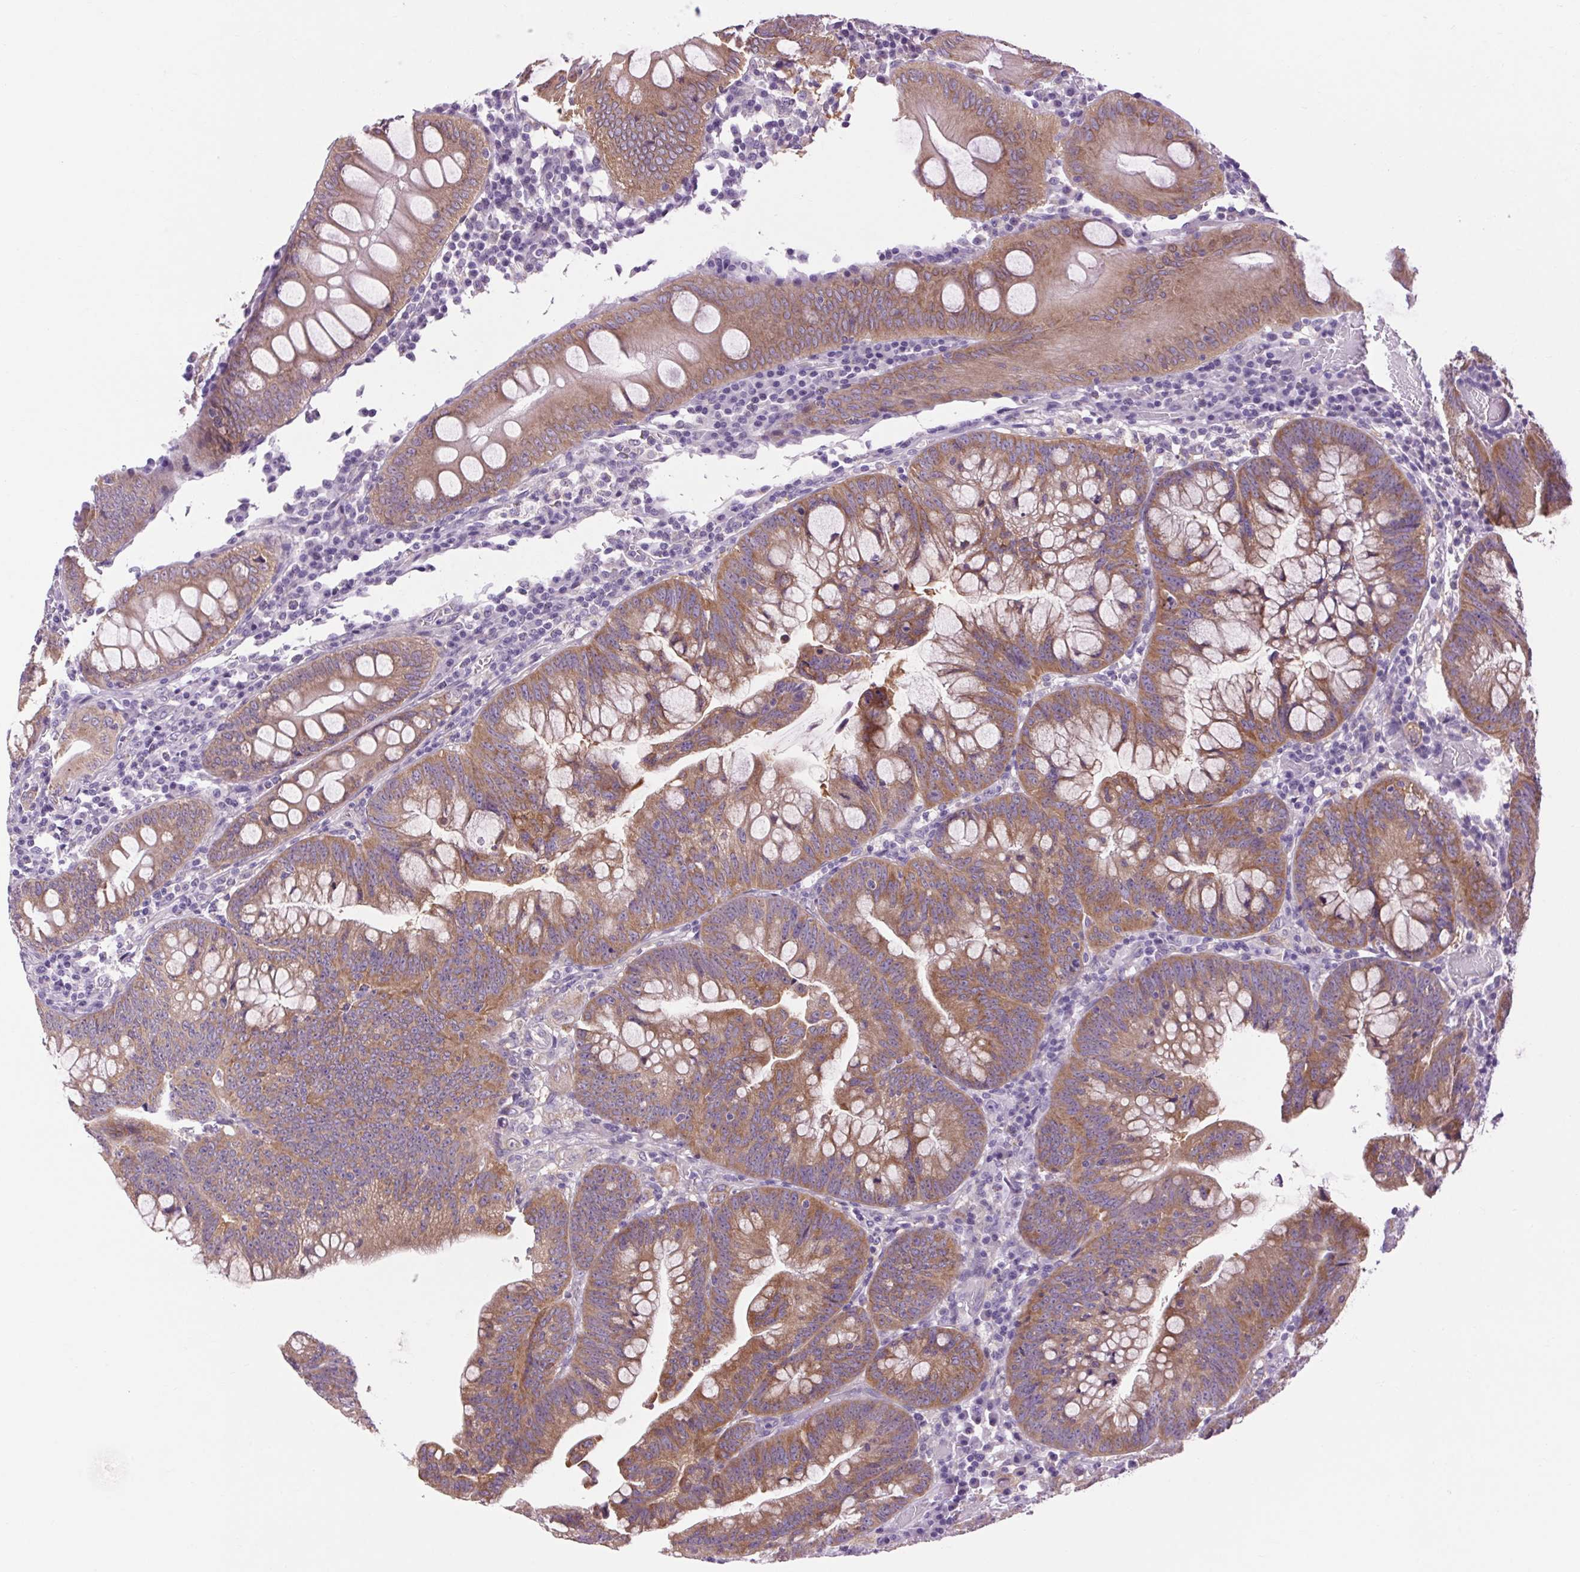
{"staining": {"intensity": "moderate", "quantity": ">75%", "location": "cytoplasmic/membranous"}, "tissue": "colorectal cancer", "cell_type": "Tumor cells", "image_type": "cancer", "snomed": [{"axis": "morphology", "description": "Adenocarcinoma, NOS"}, {"axis": "topography", "description": "Colon"}], "caption": "Tumor cells show medium levels of moderate cytoplasmic/membranous positivity in approximately >75% of cells in human colorectal cancer (adenocarcinoma).", "gene": "SOWAHC", "patient": {"sex": "male", "age": 62}}